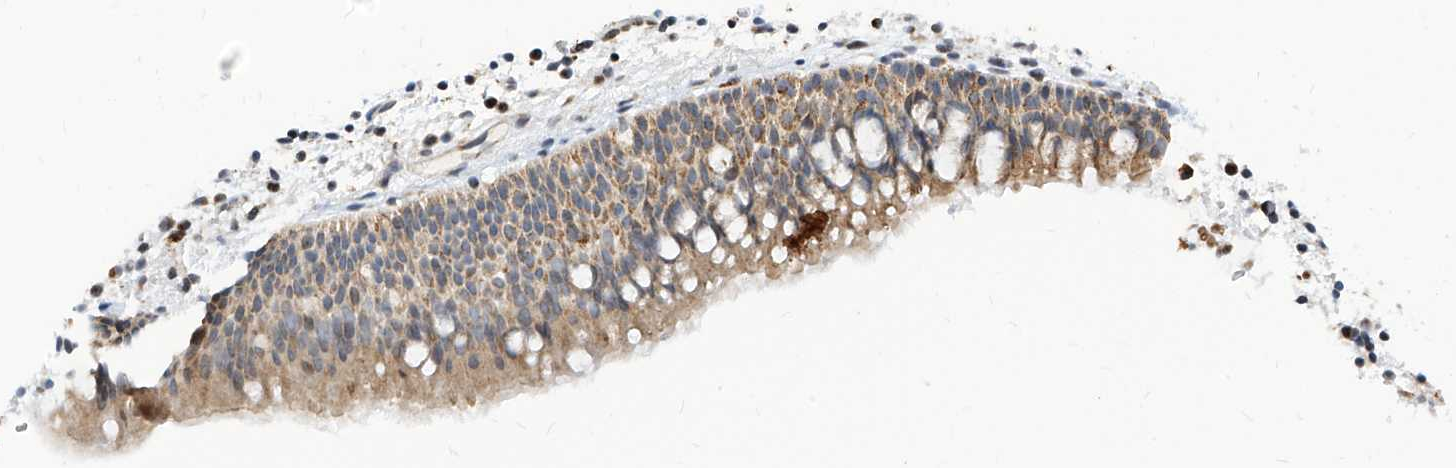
{"staining": {"intensity": "moderate", "quantity": ">75%", "location": "cytoplasmic/membranous"}, "tissue": "nasopharynx", "cell_type": "Respiratory epithelial cells", "image_type": "normal", "snomed": [{"axis": "morphology", "description": "Normal tissue, NOS"}, {"axis": "morphology", "description": "Inflammation, NOS"}, {"axis": "morphology", "description": "Malignant melanoma, Metastatic site"}, {"axis": "topography", "description": "Nasopharynx"}], "caption": "A photomicrograph of human nasopharynx stained for a protein exhibits moderate cytoplasmic/membranous brown staining in respiratory epithelial cells.", "gene": "TTLL8", "patient": {"sex": "male", "age": 70}}